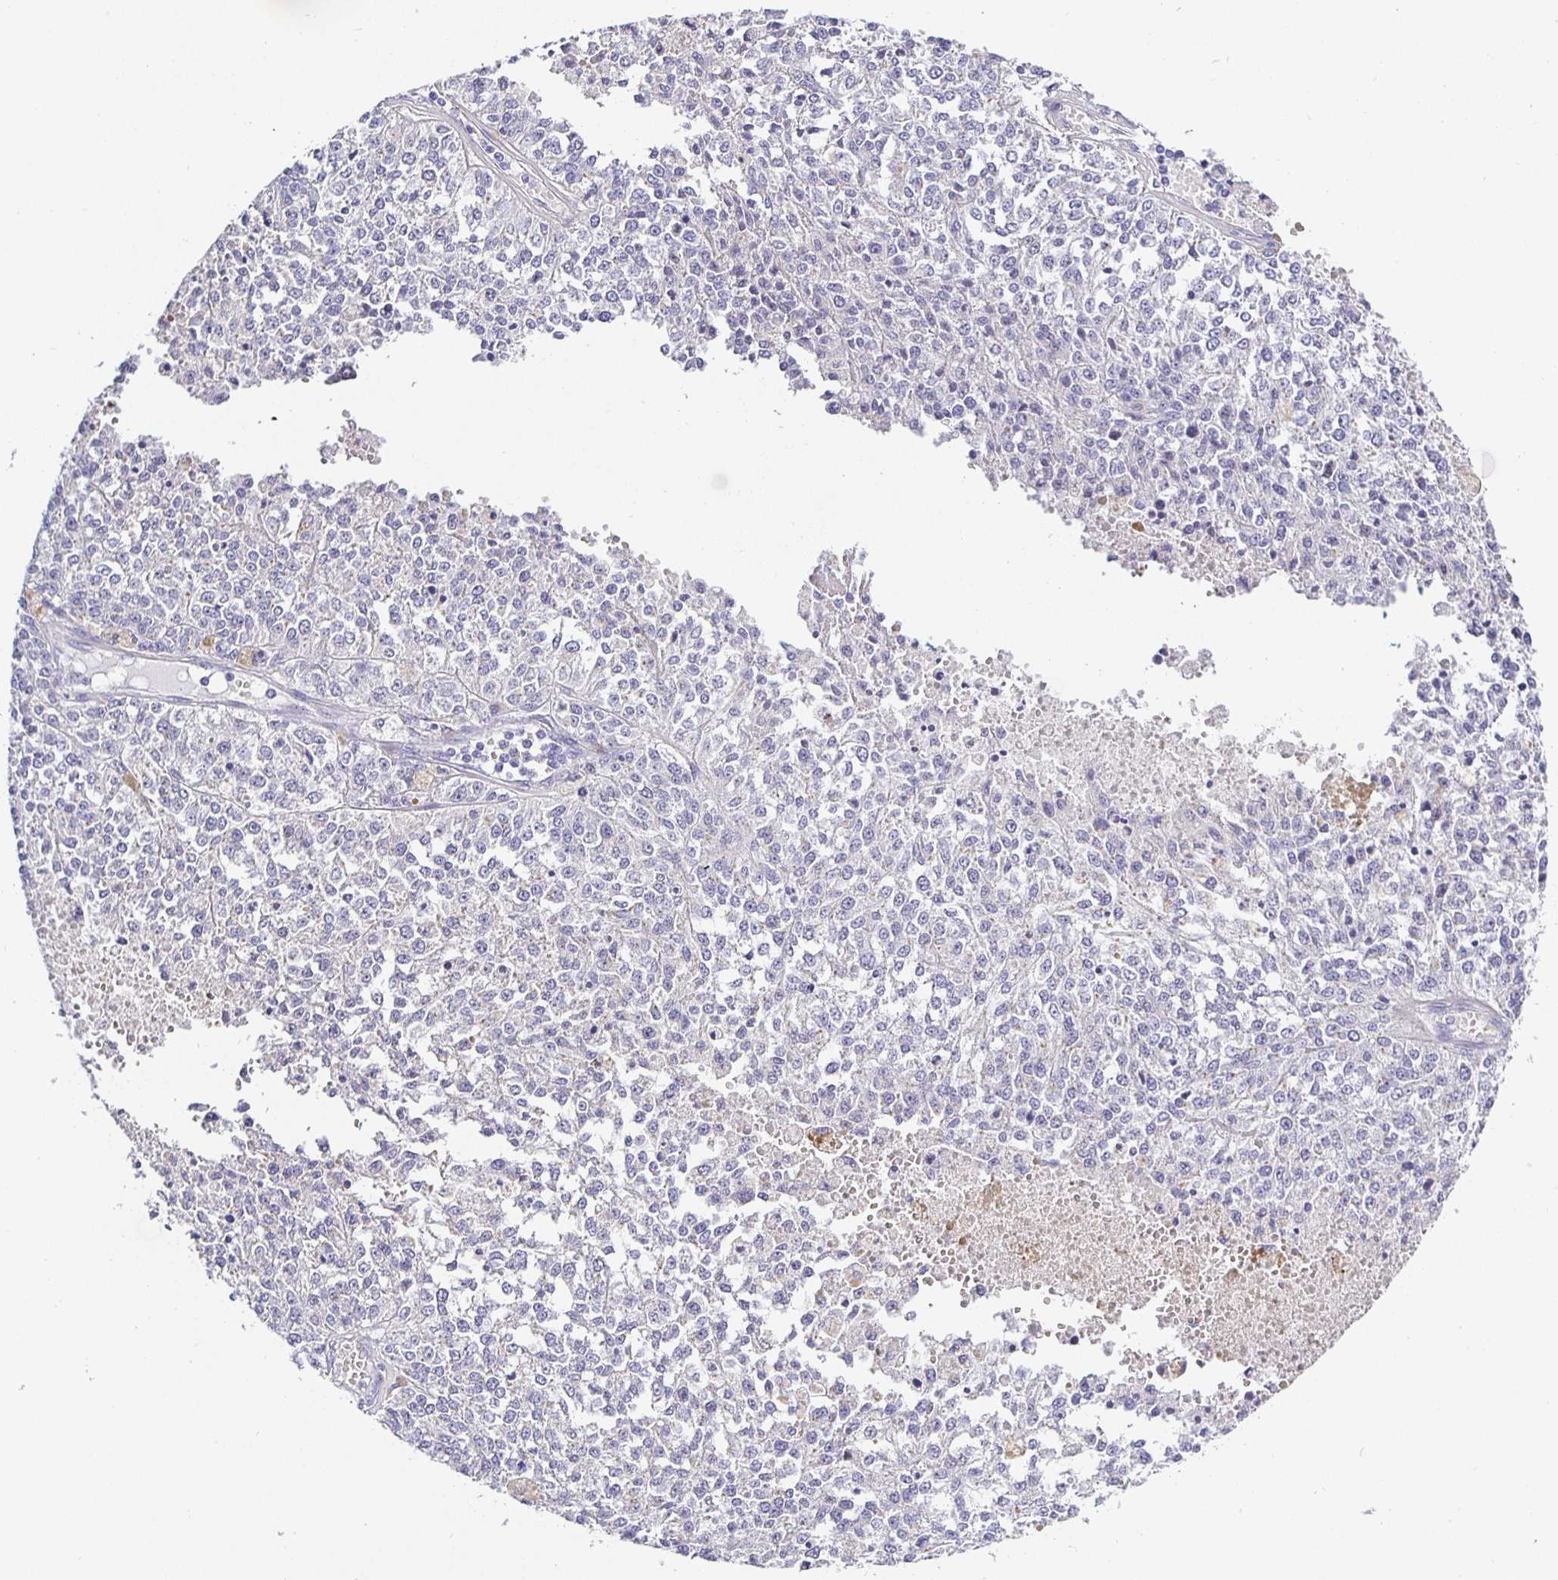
{"staining": {"intensity": "negative", "quantity": "none", "location": "none"}, "tissue": "melanoma", "cell_type": "Tumor cells", "image_type": "cancer", "snomed": [{"axis": "morphology", "description": "Malignant melanoma, Metastatic site"}, {"axis": "topography", "description": "Lymph node"}], "caption": "Immunohistochemistry (IHC) of human malignant melanoma (metastatic site) reveals no expression in tumor cells. (Brightfield microscopy of DAB (3,3'-diaminobenzidine) immunohistochemistry (IHC) at high magnification).", "gene": "OPALIN", "patient": {"sex": "female", "age": 64}}